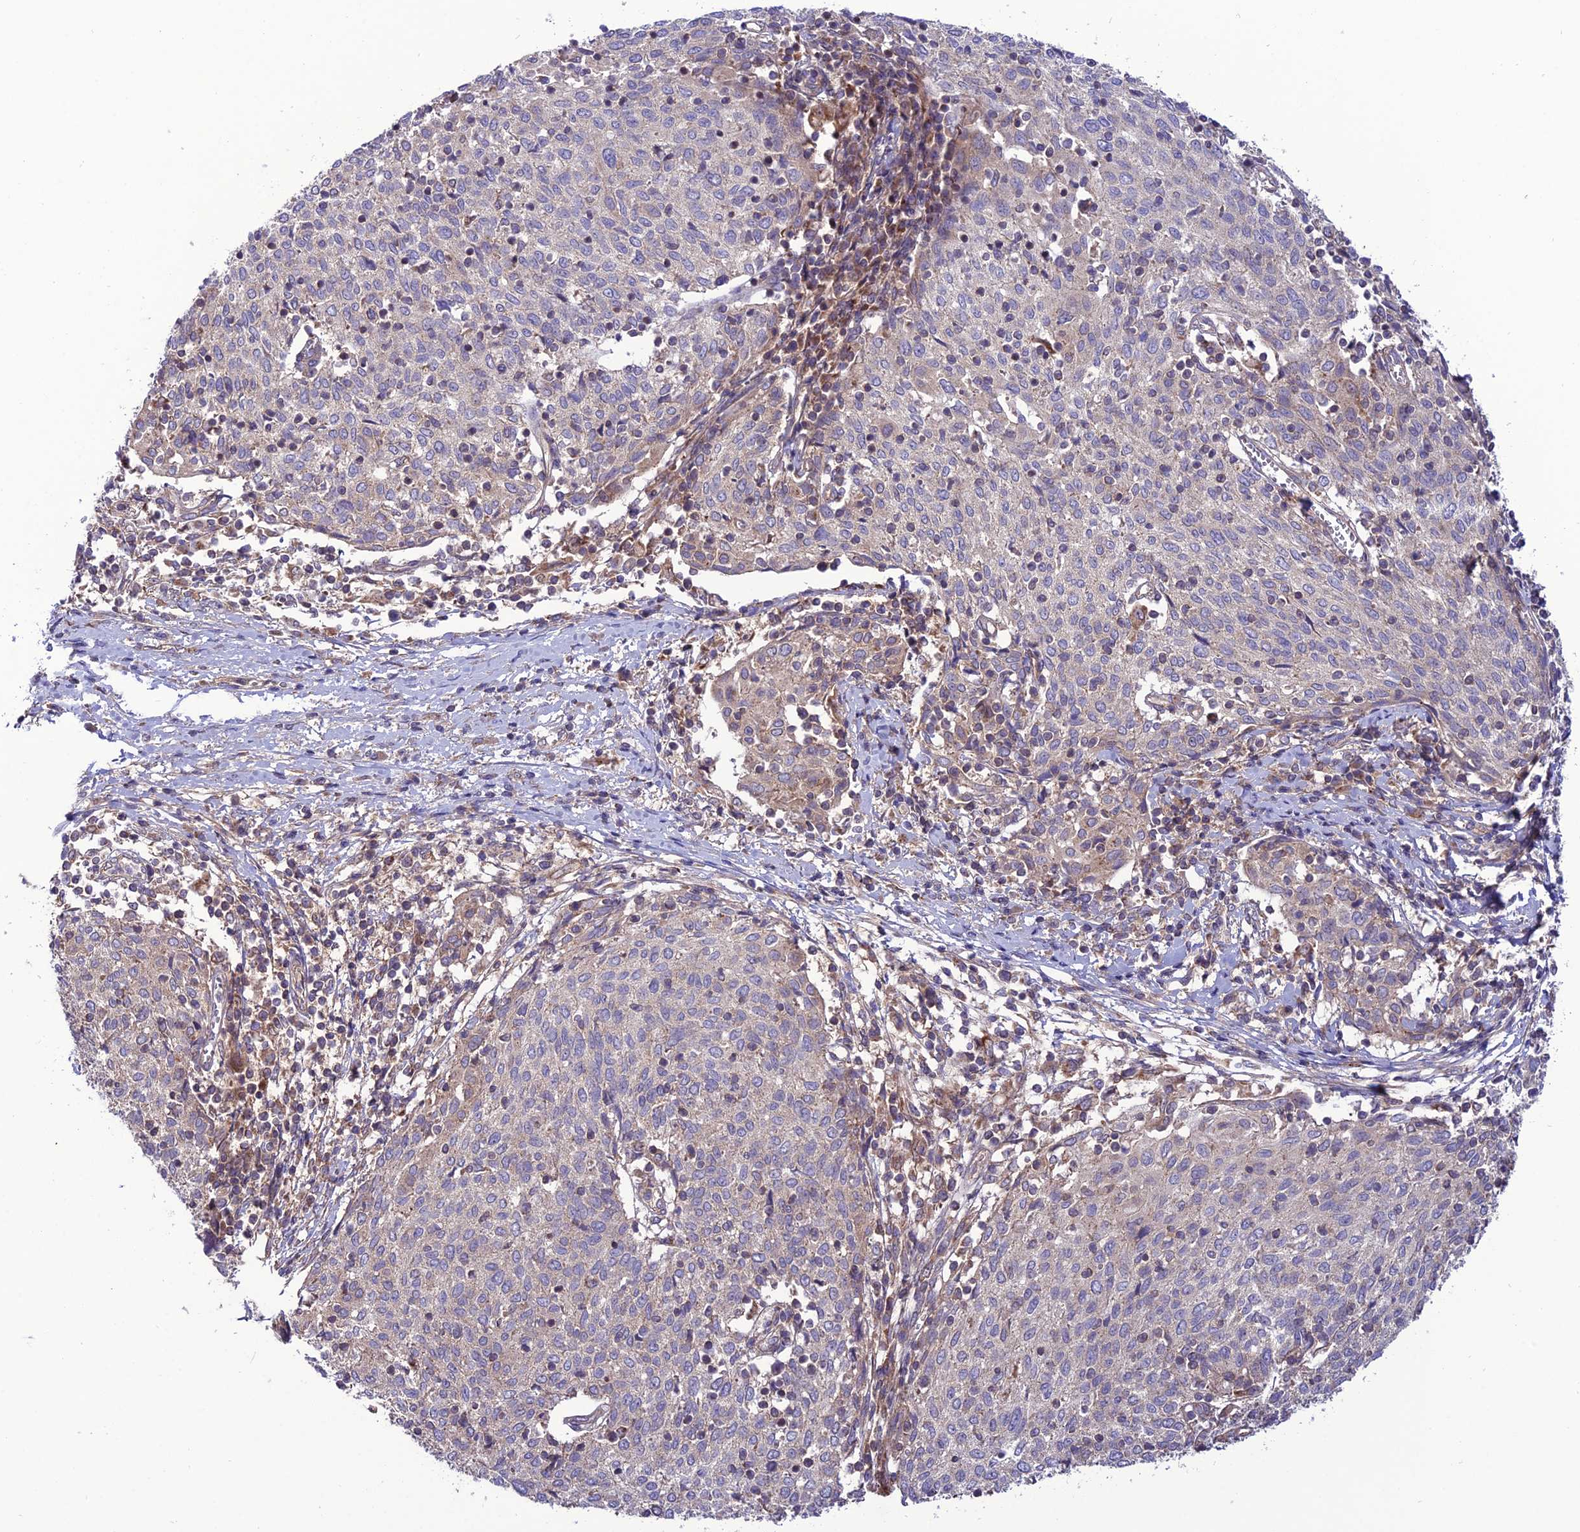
{"staining": {"intensity": "negative", "quantity": "none", "location": "none"}, "tissue": "cervical cancer", "cell_type": "Tumor cells", "image_type": "cancer", "snomed": [{"axis": "morphology", "description": "Squamous cell carcinoma, NOS"}, {"axis": "topography", "description": "Cervix"}], "caption": "Tumor cells are negative for protein expression in human cervical squamous cell carcinoma.", "gene": "PPIL3", "patient": {"sex": "female", "age": 52}}